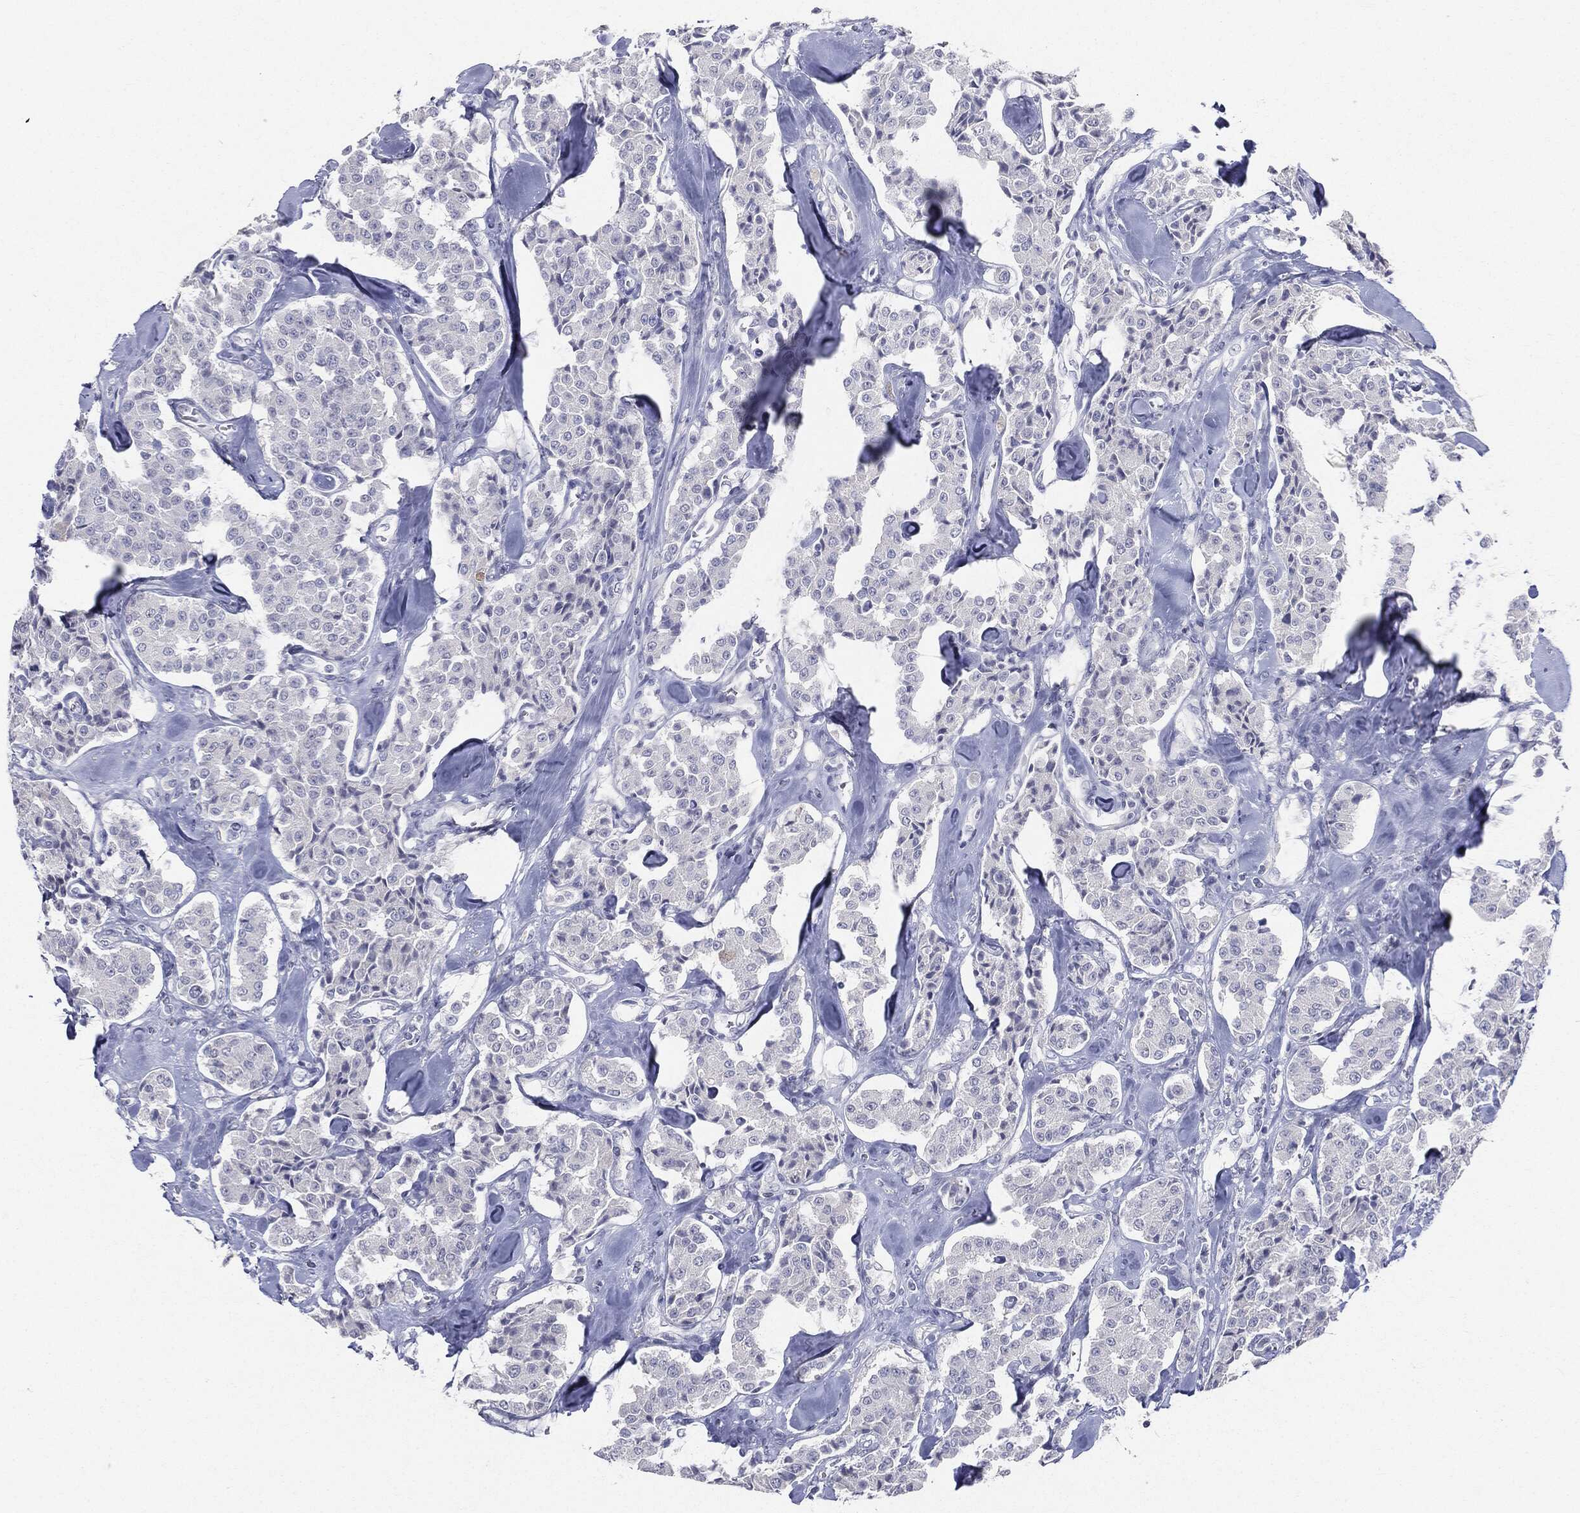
{"staining": {"intensity": "negative", "quantity": "none", "location": "none"}, "tissue": "carcinoid", "cell_type": "Tumor cells", "image_type": "cancer", "snomed": [{"axis": "morphology", "description": "Carcinoid, malignant, NOS"}, {"axis": "topography", "description": "Pancreas"}], "caption": "The image displays no staining of tumor cells in carcinoid.", "gene": "CGB1", "patient": {"sex": "male", "age": 41}}